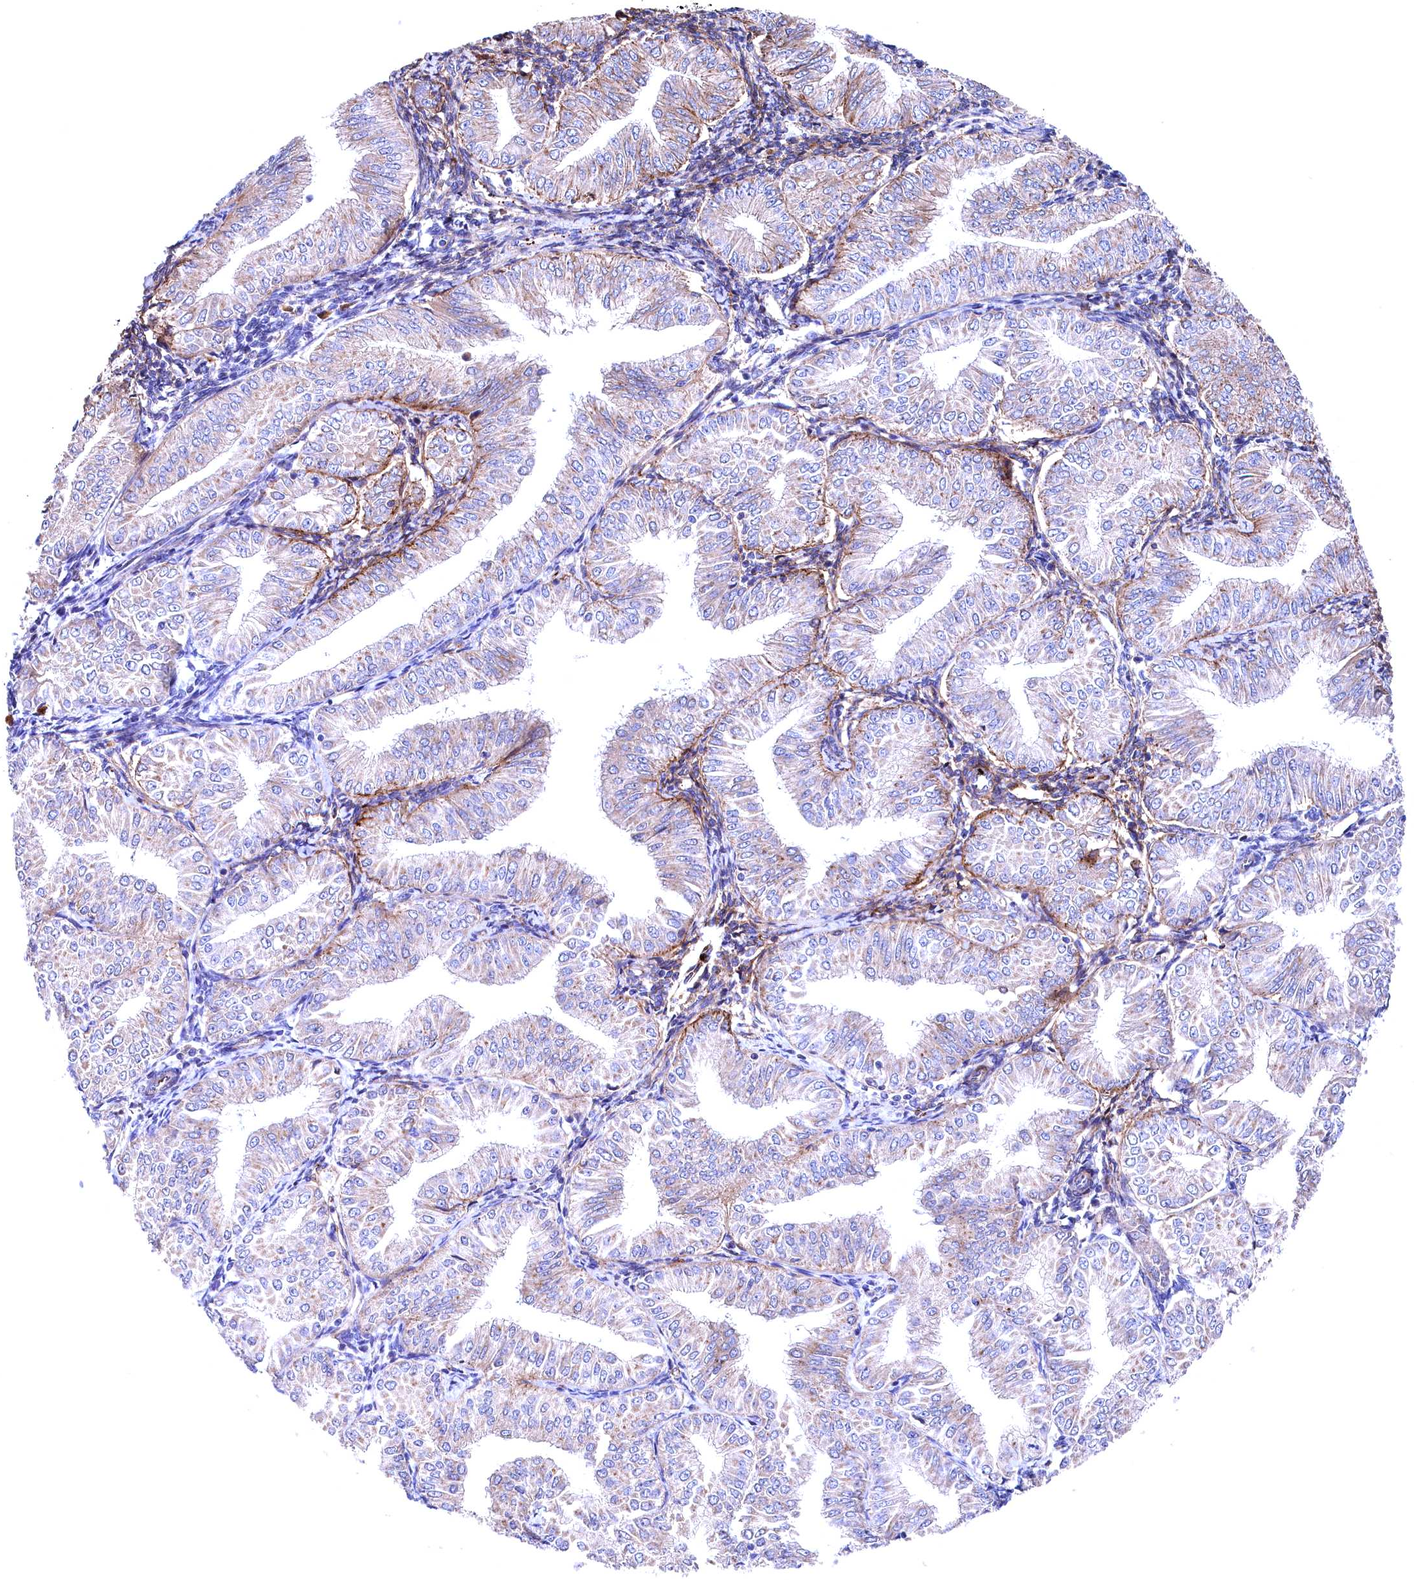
{"staining": {"intensity": "weak", "quantity": "<25%", "location": "cytoplasmic/membranous"}, "tissue": "endometrial cancer", "cell_type": "Tumor cells", "image_type": "cancer", "snomed": [{"axis": "morphology", "description": "Normal tissue, NOS"}, {"axis": "morphology", "description": "Adenocarcinoma, NOS"}, {"axis": "topography", "description": "Endometrium"}], "caption": "High power microscopy photomicrograph of an IHC photomicrograph of adenocarcinoma (endometrial), revealing no significant positivity in tumor cells.", "gene": "GPR108", "patient": {"sex": "female", "age": 53}}